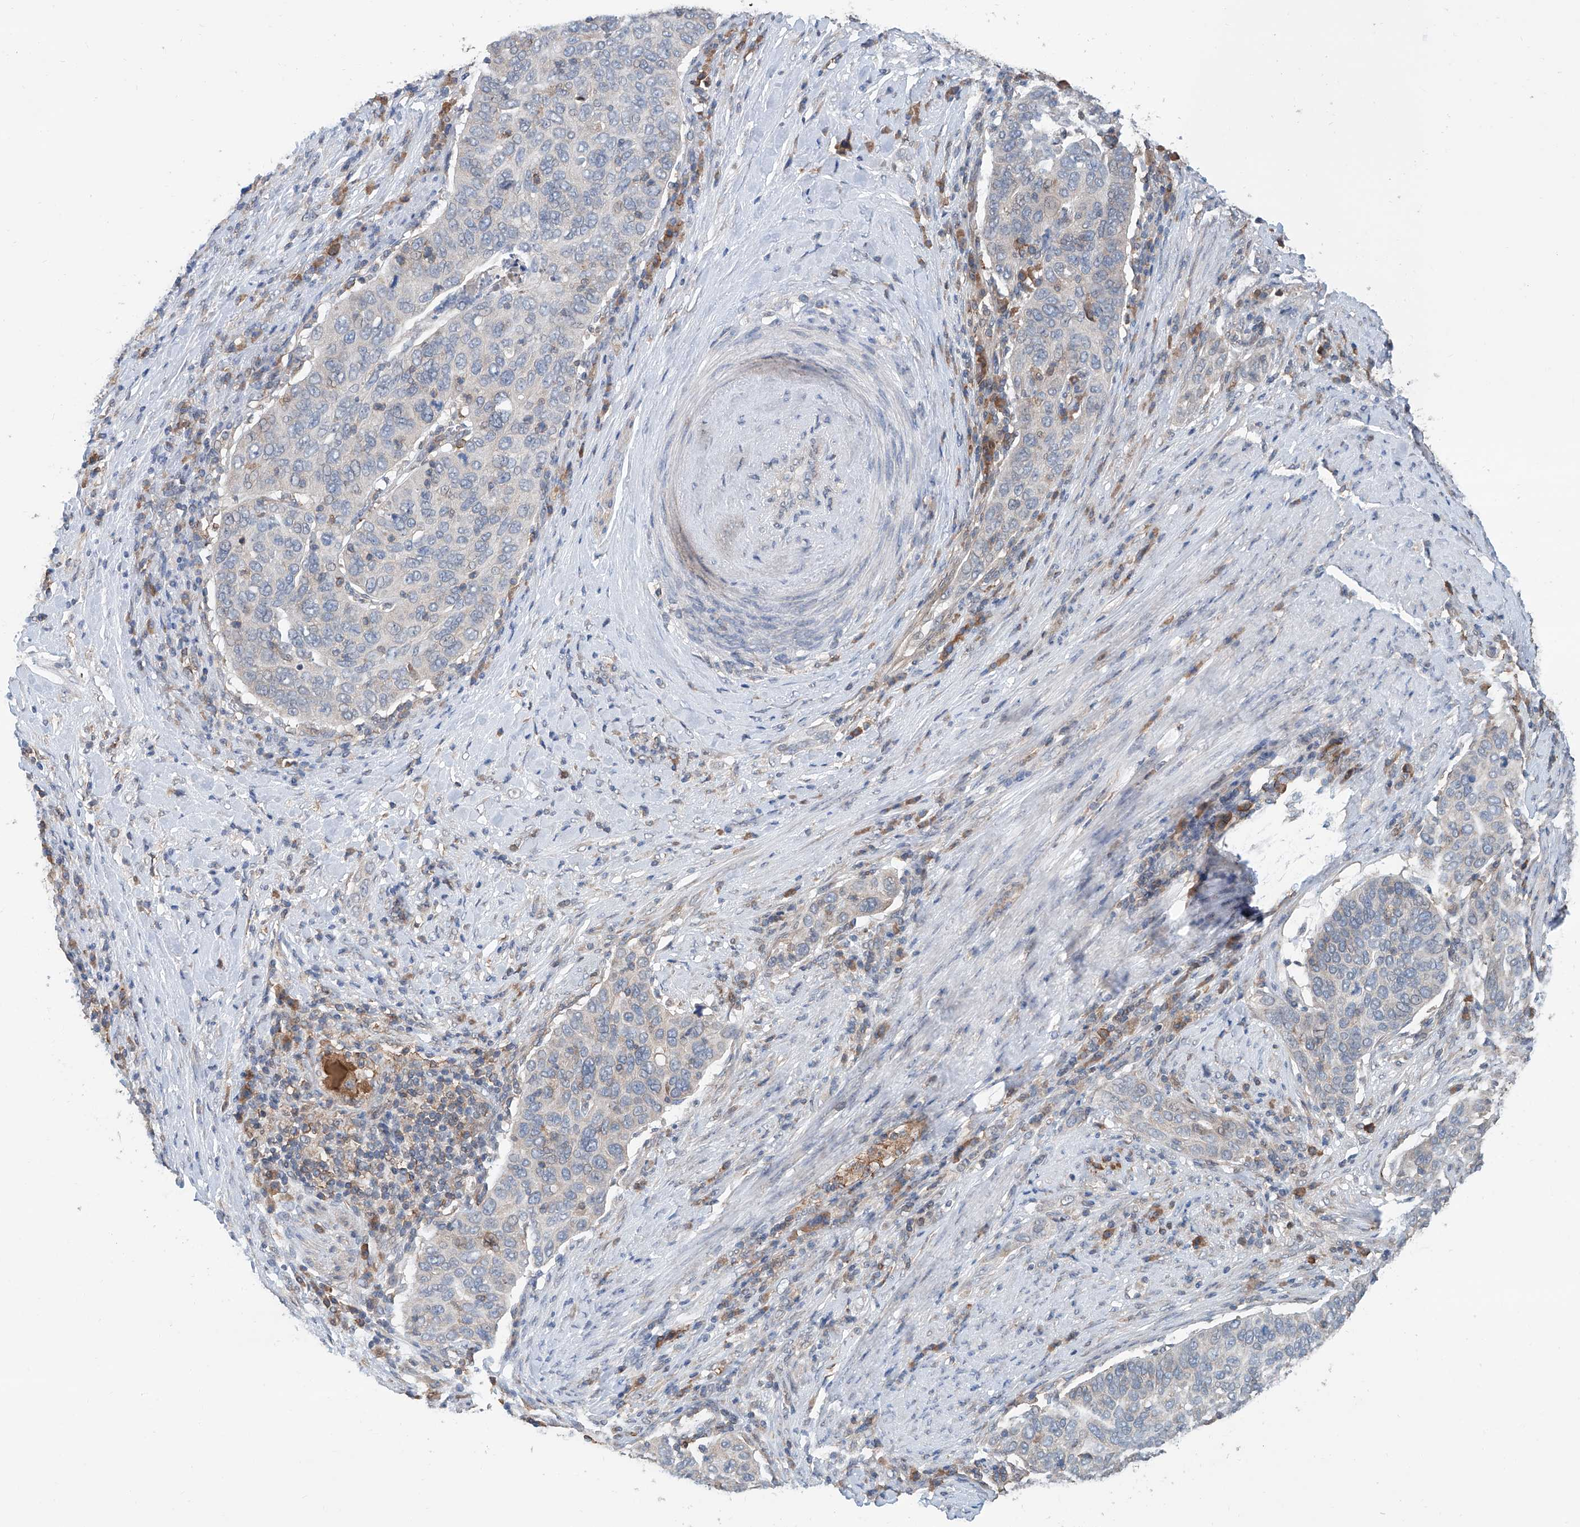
{"staining": {"intensity": "negative", "quantity": "none", "location": "none"}, "tissue": "cervical cancer", "cell_type": "Tumor cells", "image_type": "cancer", "snomed": [{"axis": "morphology", "description": "Squamous cell carcinoma, NOS"}, {"axis": "topography", "description": "Cervix"}], "caption": "High magnification brightfield microscopy of cervical cancer stained with DAB (brown) and counterstained with hematoxylin (blue): tumor cells show no significant staining.", "gene": "KCNK10", "patient": {"sex": "female", "age": 60}}